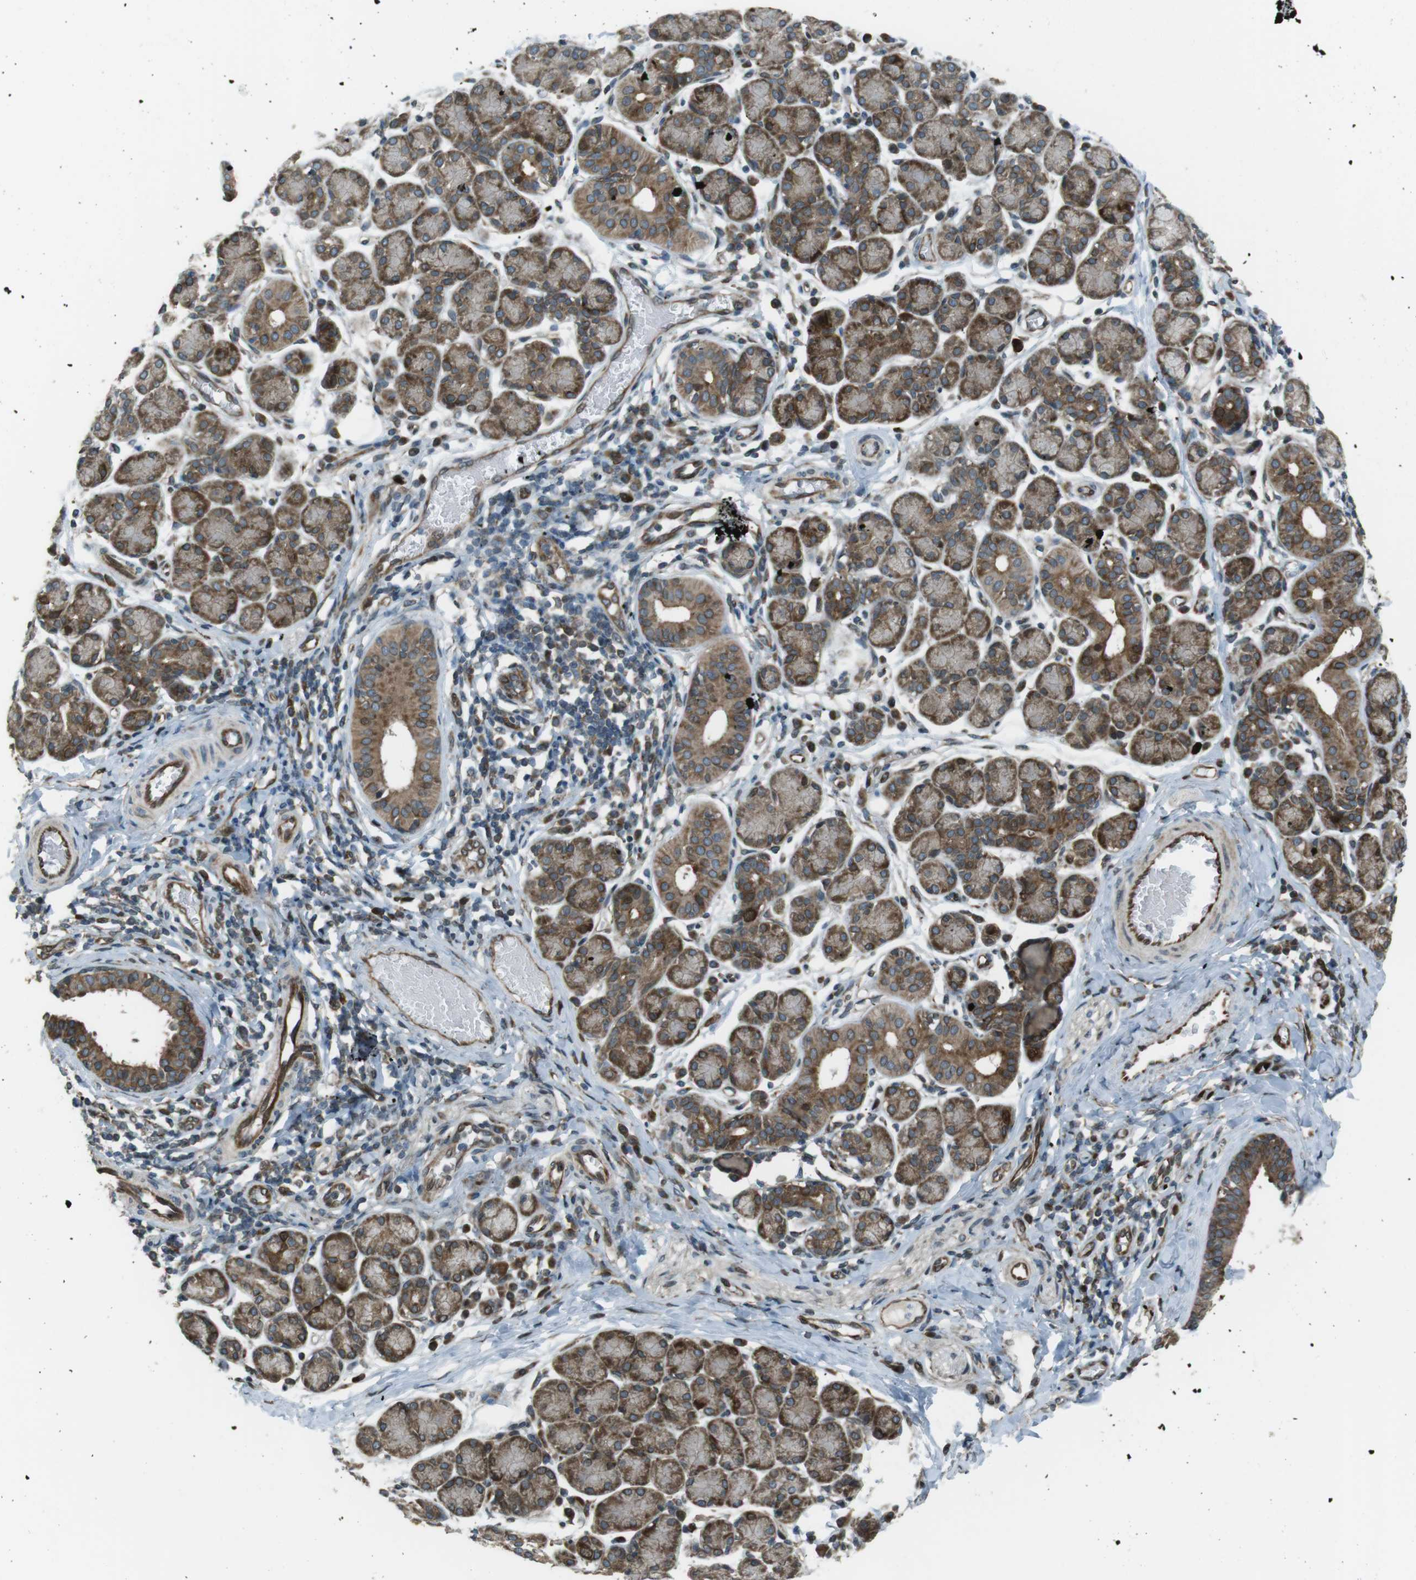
{"staining": {"intensity": "moderate", "quantity": ">75%", "location": "cytoplasmic/membranous"}, "tissue": "salivary gland", "cell_type": "Glandular cells", "image_type": "normal", "snomed": [{"axis": "morphology", "description": "Normal tissue, NOS"}, {"axis": "morphology", "description": "Inflammation, NOS"}, {"axis": "topography", "description": "Lymph node"}, {"axis": "topography", "description": "Salivary gland"}], "caption": "An image of human salivary gland stained for a protein shows moderate cytoplasmic/membranous brown staining in glandular cells.", "gene": "ZNF330", "patient": {"sex": "male", "age": 3}}